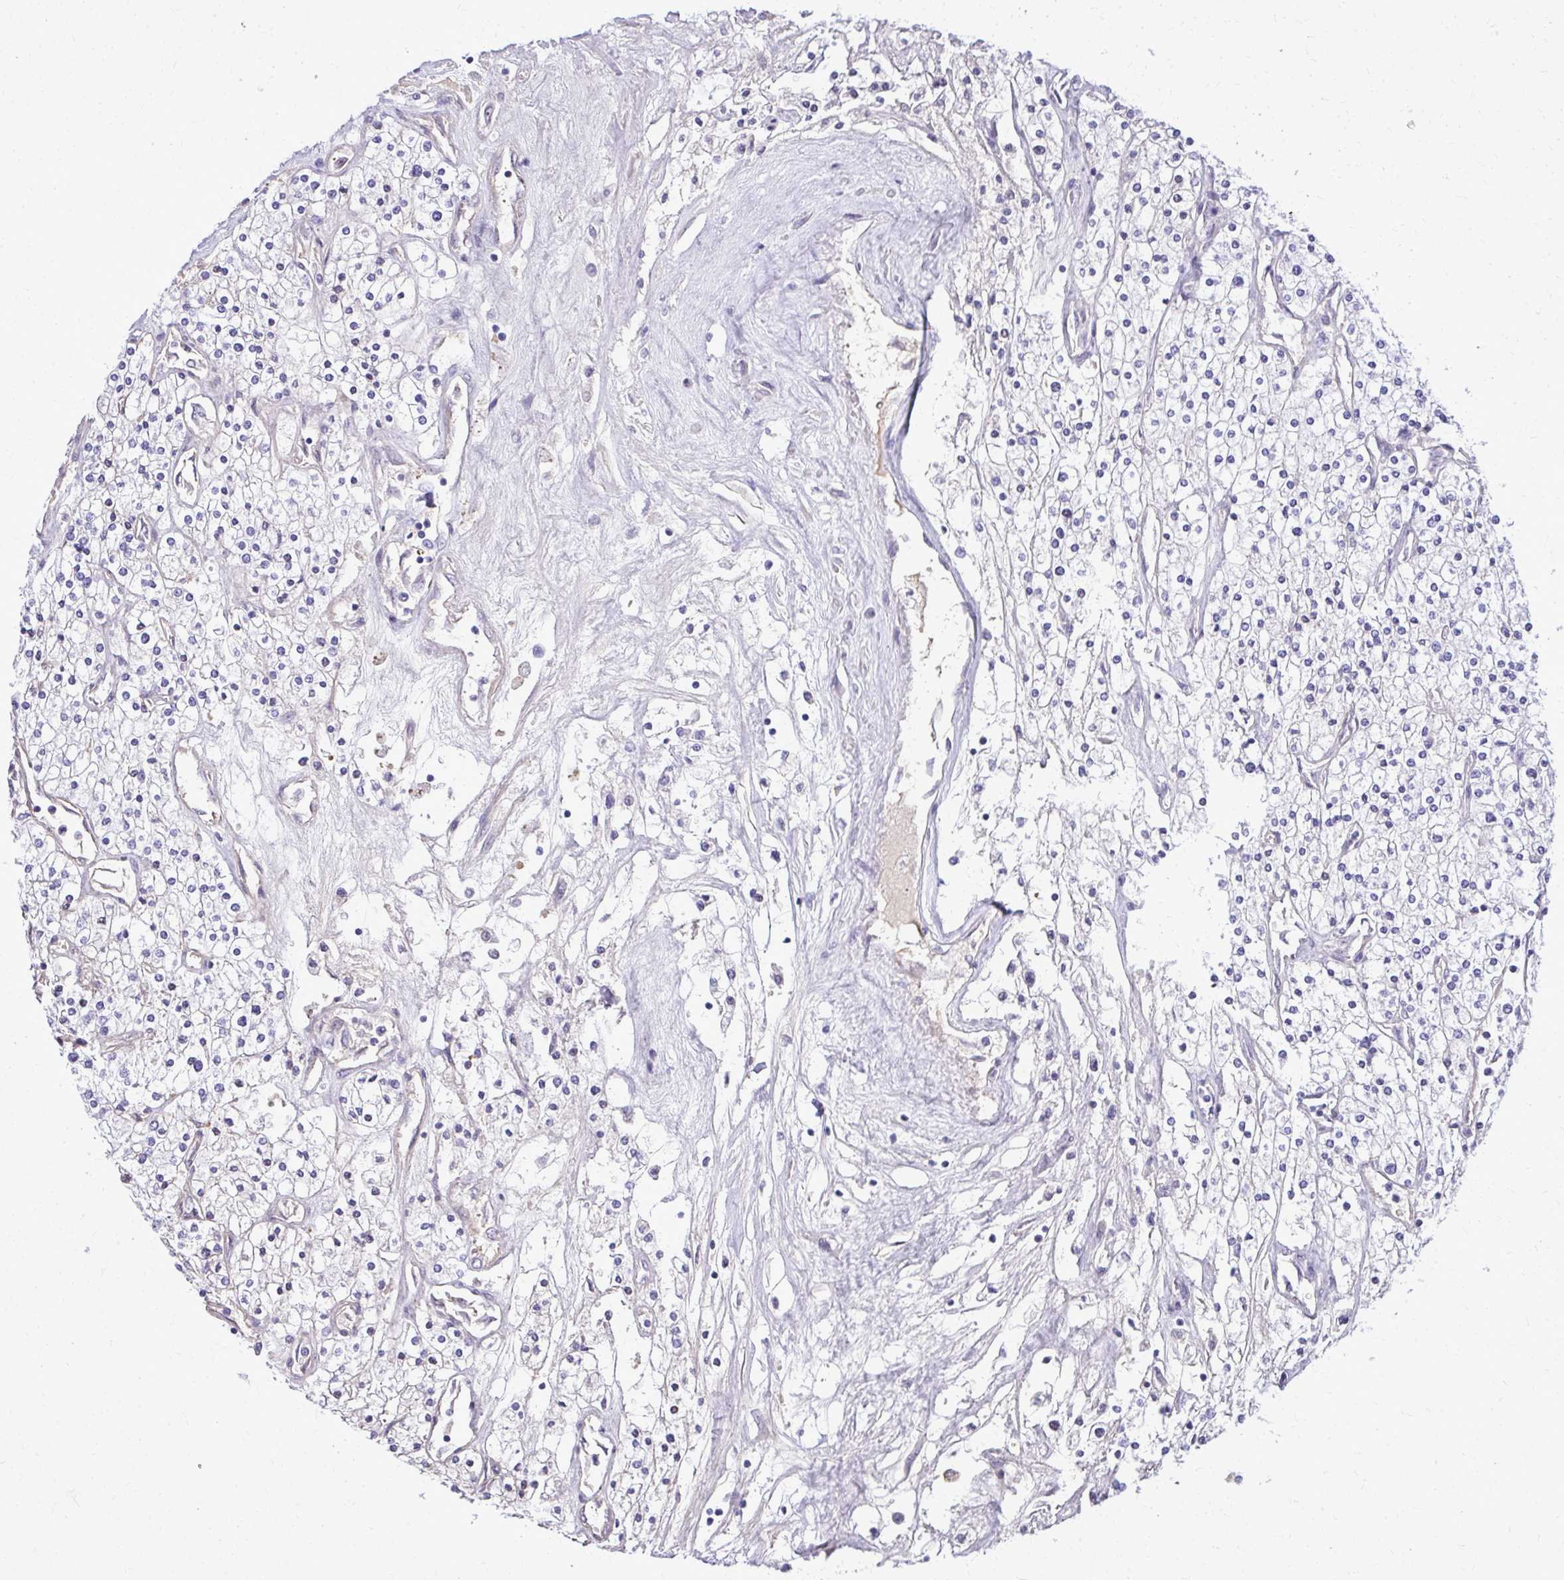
{"staining": {"intensity": "negative", "quantity": "none", "location": "none"}, "tissue": "renal cancer", "cell_type": "Tumor cells", "image_type": "cancer", "snomed": [{"axis": "morphology", "description": "Adenocarcinoma, NOS"}, {"axis": "topography", "description": "Kidney"}], "caption": "IHC image of adenocarcinoma (renal) stained for a protein (brown), which shows no positivity in tumor cells.", "gene": "RUNDC3B", "patient": {"sex": "male", "age": 80}}